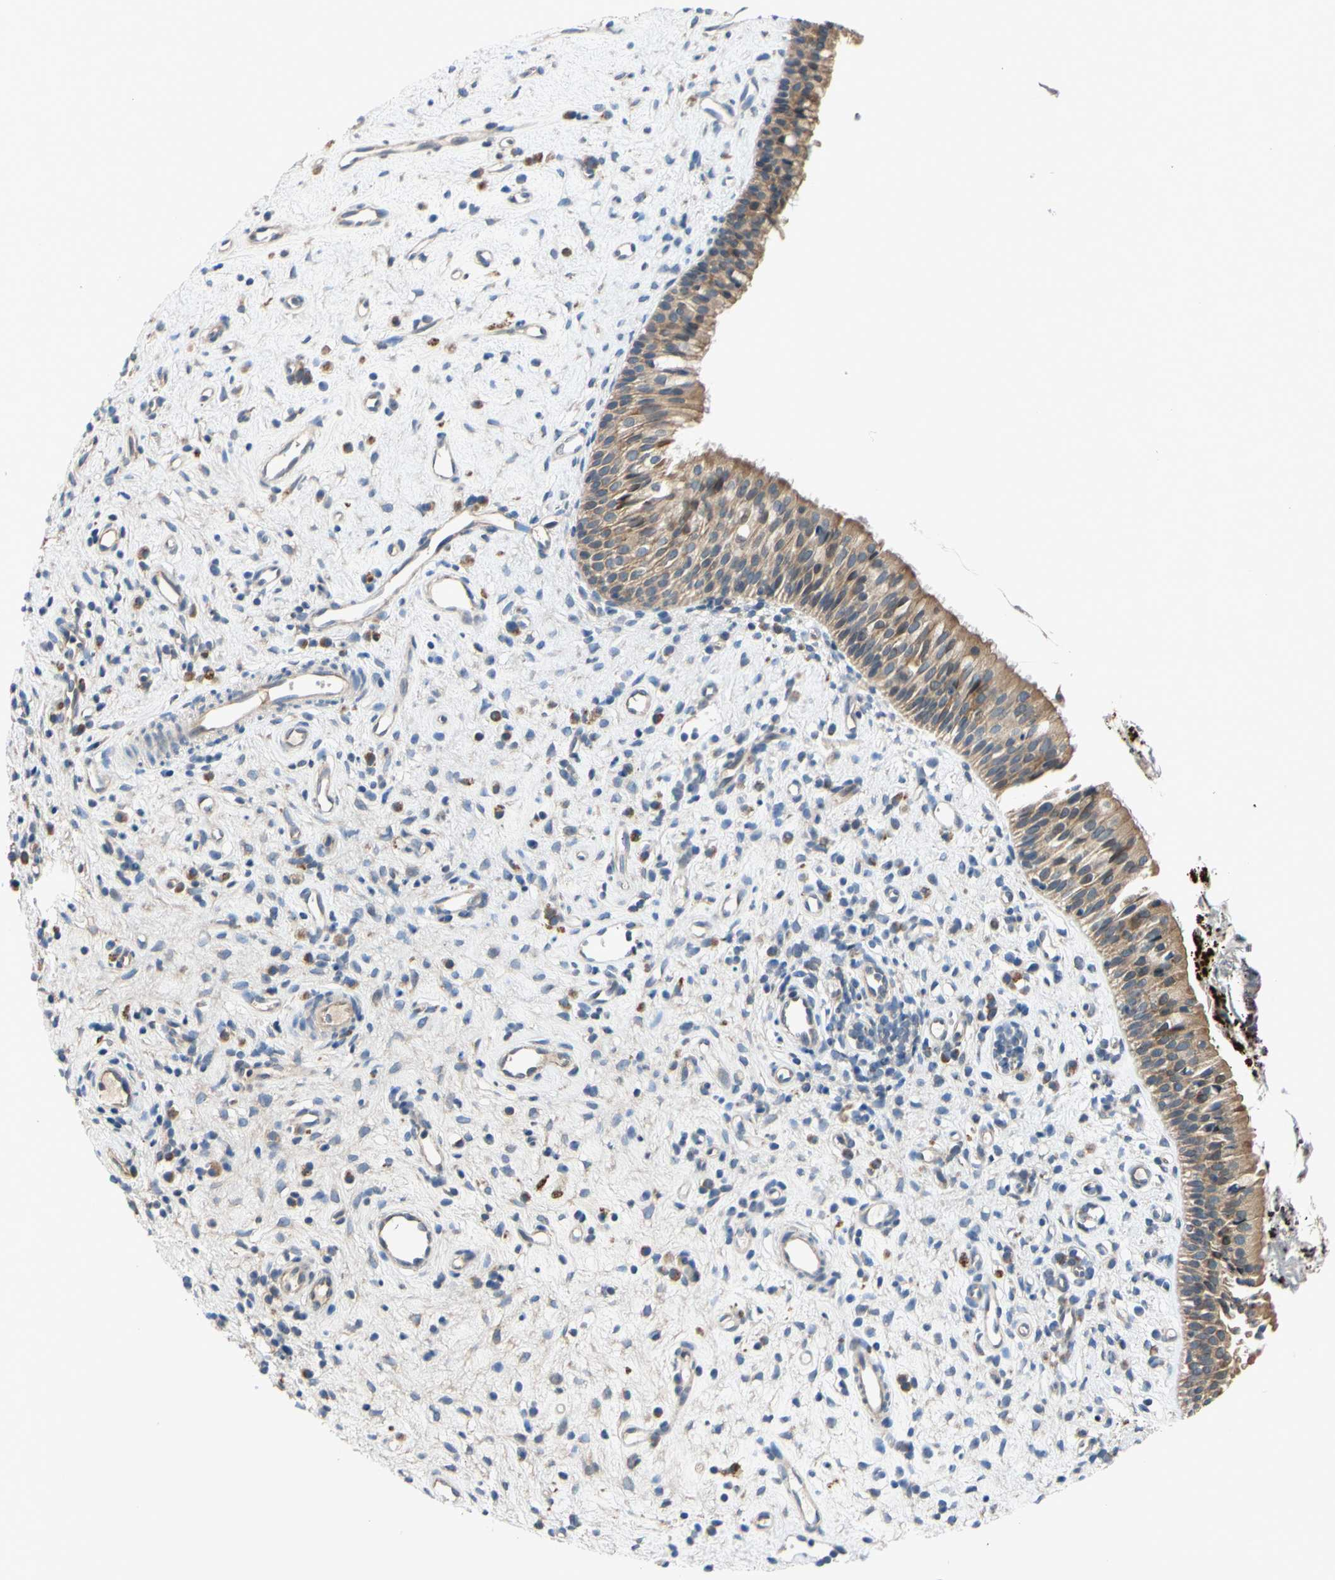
{"staining": {"intensity": "moderate", "quantity": ">75%", "location": "cytoplasmic/membranous"}, "tissue": "nasopharynx", "cell_type": "Respiratory epithelial cells", "image_type": "normal", "snomed": [{"axis": "morphology", "description": "Normal tissue, NOS"}, {"axis": "topography", "description": "Nasopharynx"}], "caption": "The micrograph reveals immunohistochemical staining of unremarkable nasopharynx. There is moderate cytoplasmic/membranous staining is present in approximately >75% of respiratory epithelial cells.", "gene": "MBTPS2", "patient": {"sex": "female", "age": 51}}